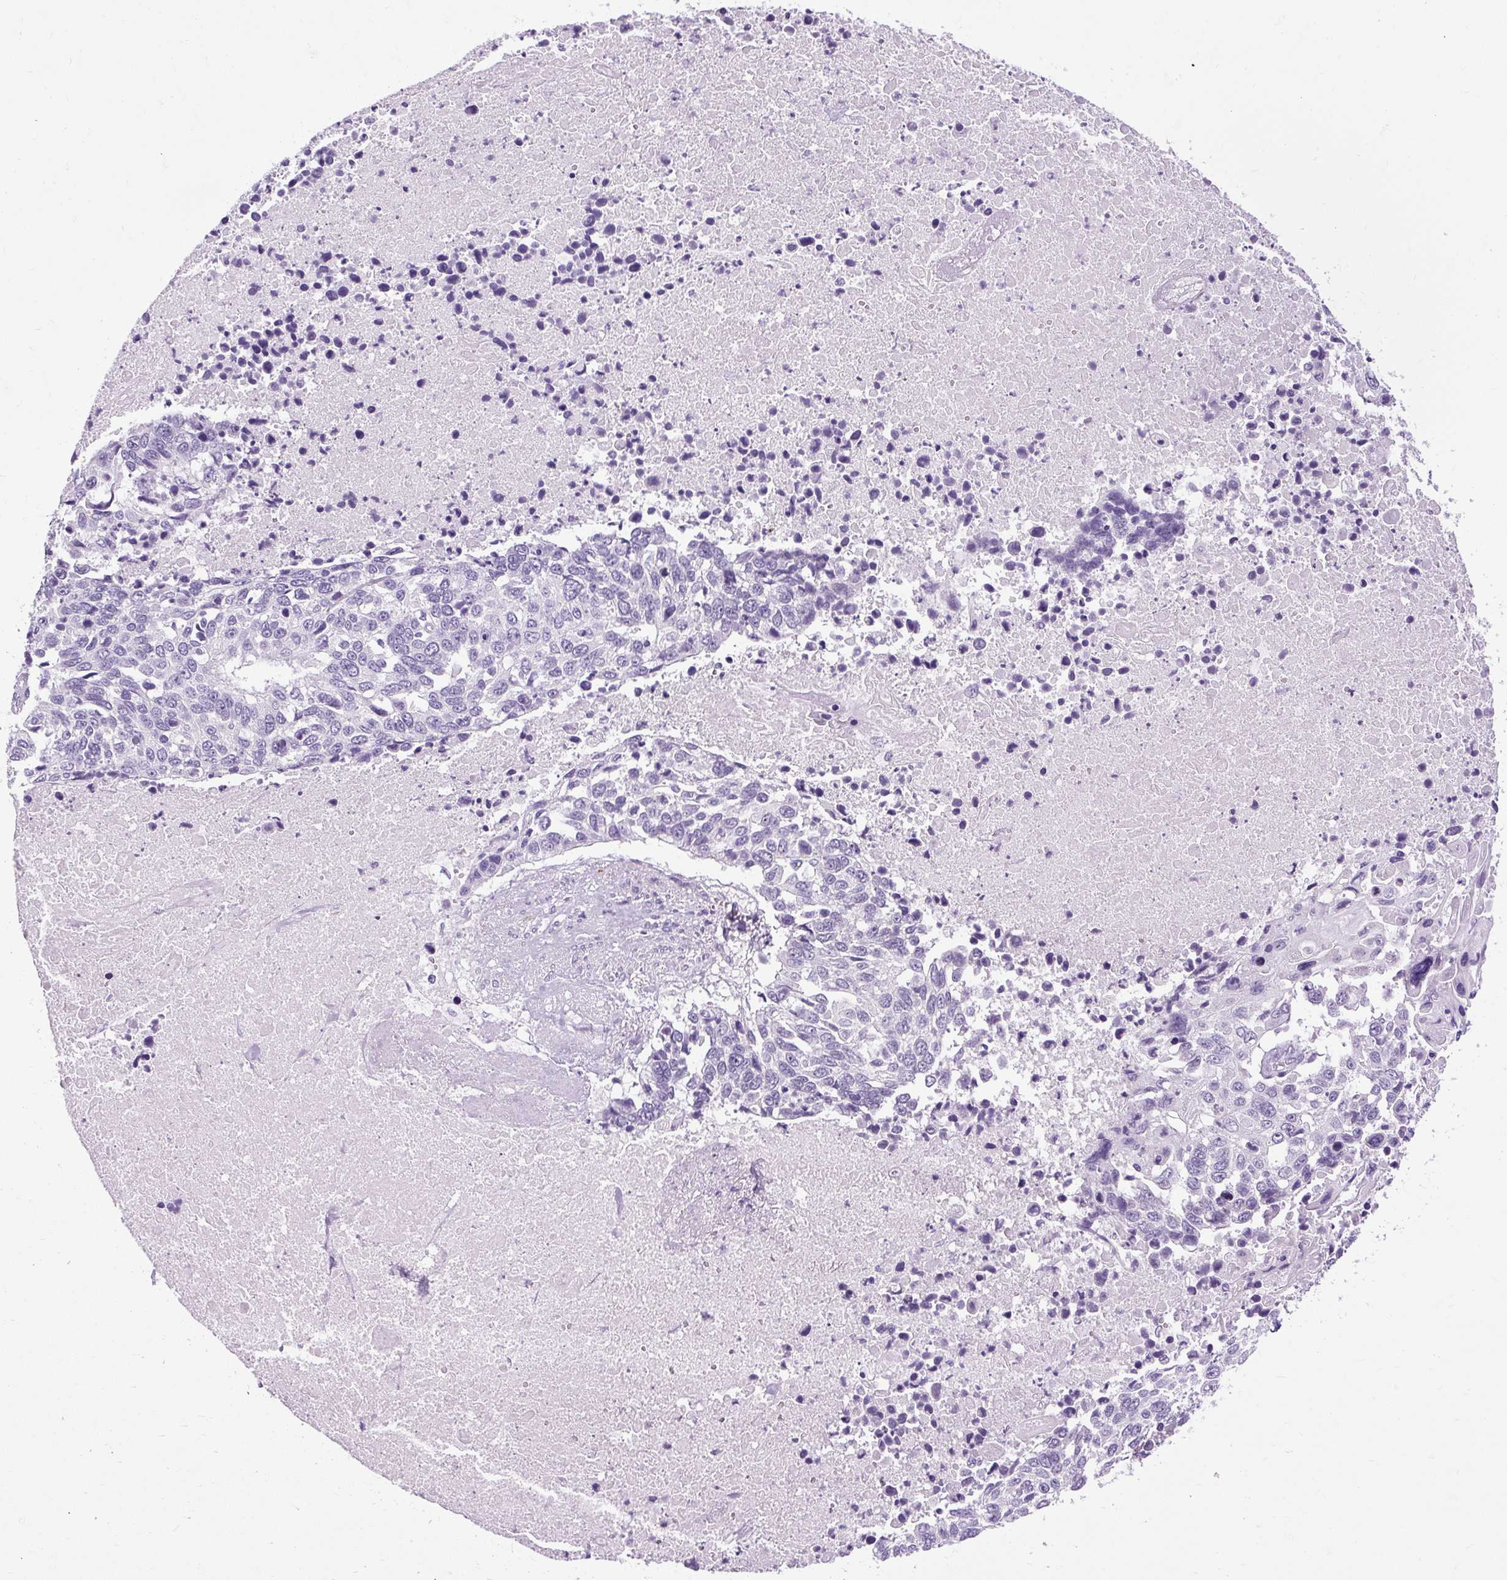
{"staining": {"intensity": "negative", "quantity": "none", "location": "none"}, "tissue": "lung cancer", "cell_type": "Tumor cells", "image_type": "cancer", "snomed": [{"axis": "morphology", "description": "Squamous cell carcinoma, NOS"}, {"axis": "topography", "description": "Lung"}], "caption": "There is no significant positivity in tumor cells of lung squamous cell carcinoma.", "gene": "B3GNT4", "patient": {"sex": "male", "age": 62}}